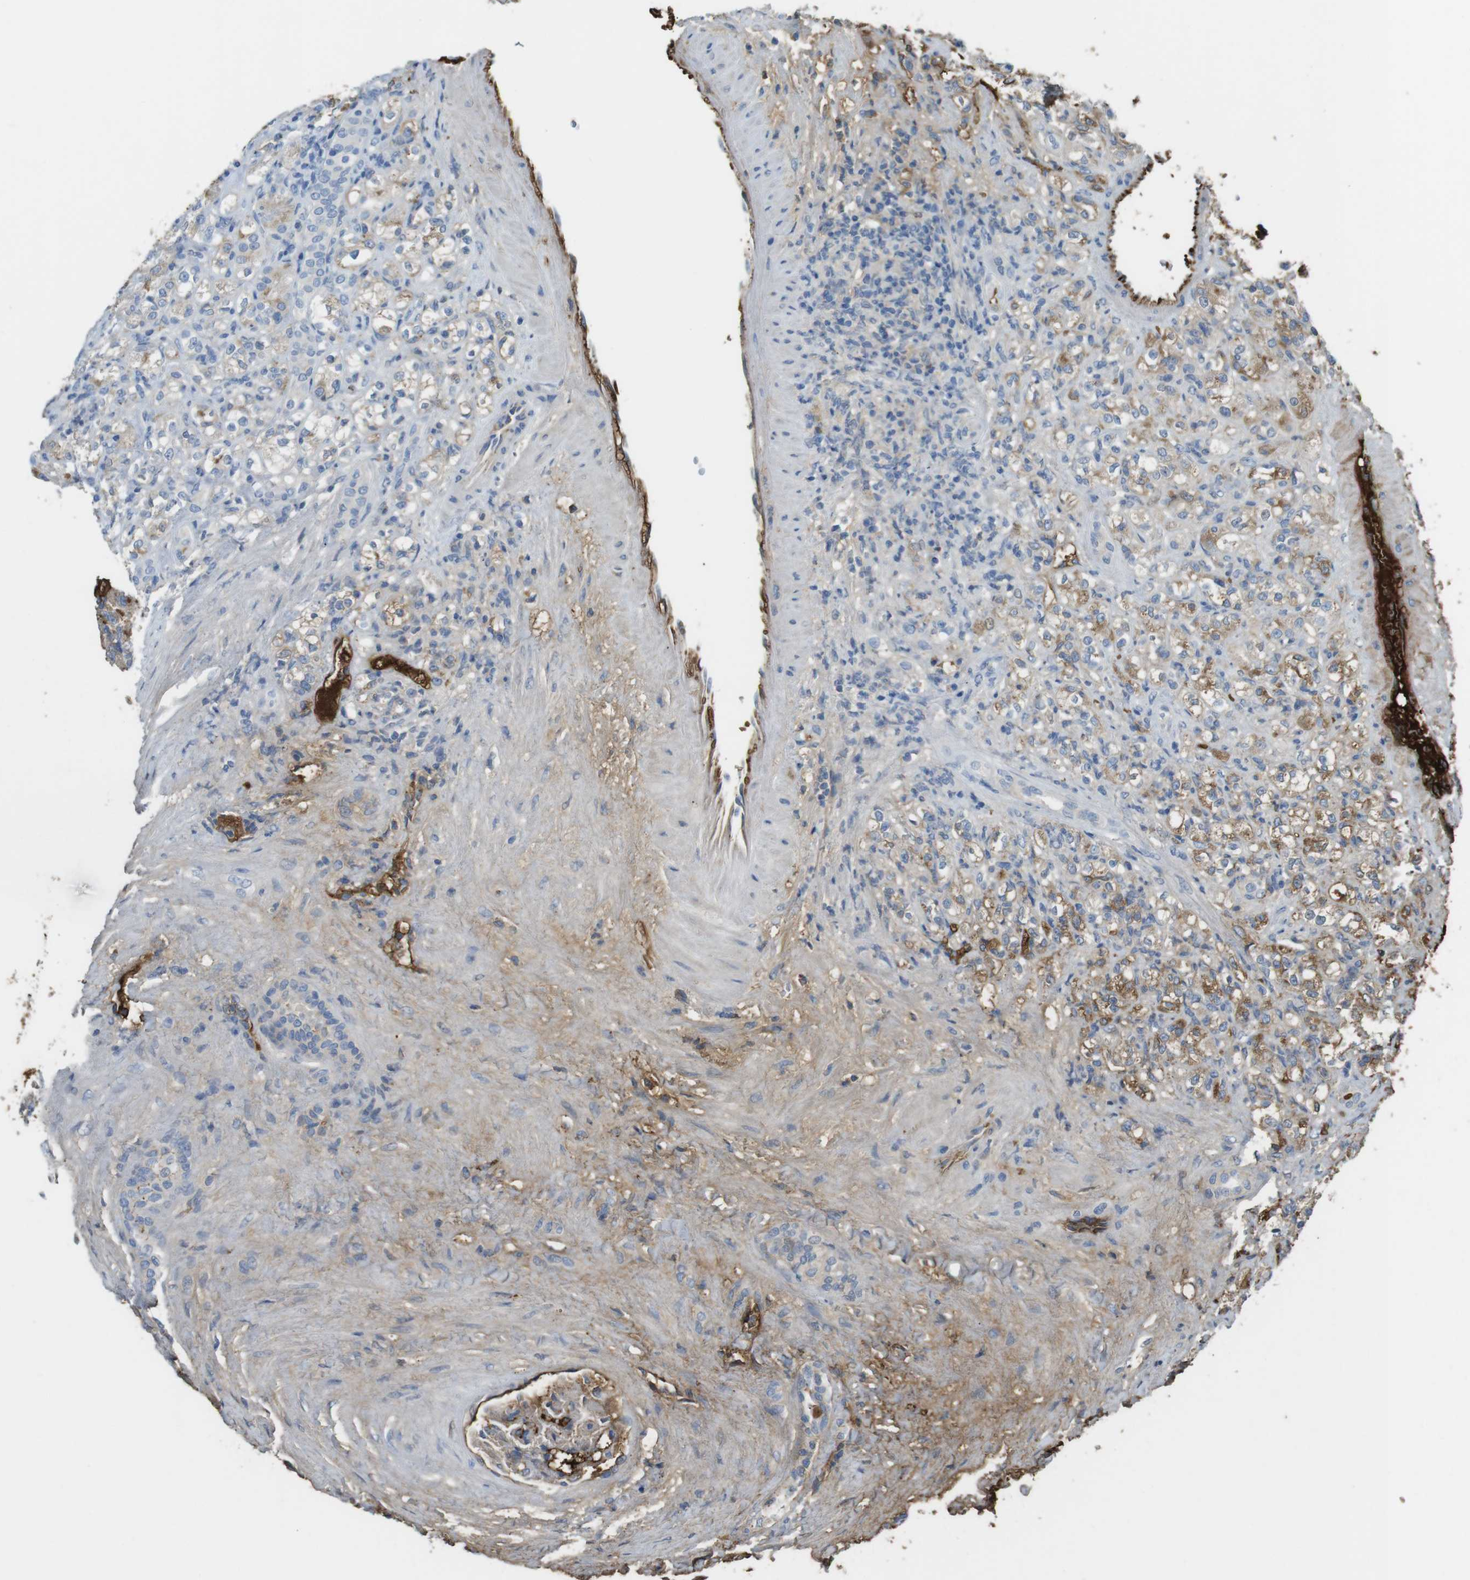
{"staining": {"intensity": "moderate", "quantity": "<25%", "location": "cytoplasmic/membranous"}, "tissue": "renal cancer", "cell_type": "Tumor cells", "image_type": "cancer", "snomed": [{"axis": "morphology", "description": "Adenocarcinoma, NOS"}, {"axis": "topography", "description": "Kidney"}], "caption": "Human adenocarcinoma (renal) stained with a brown dye demonstrates moderate cytoplasmic/membranous positive positivity in about <25% of tumor cells.", "gene": "LTBP4", "patient": {"sex": "male", "age": 61}}